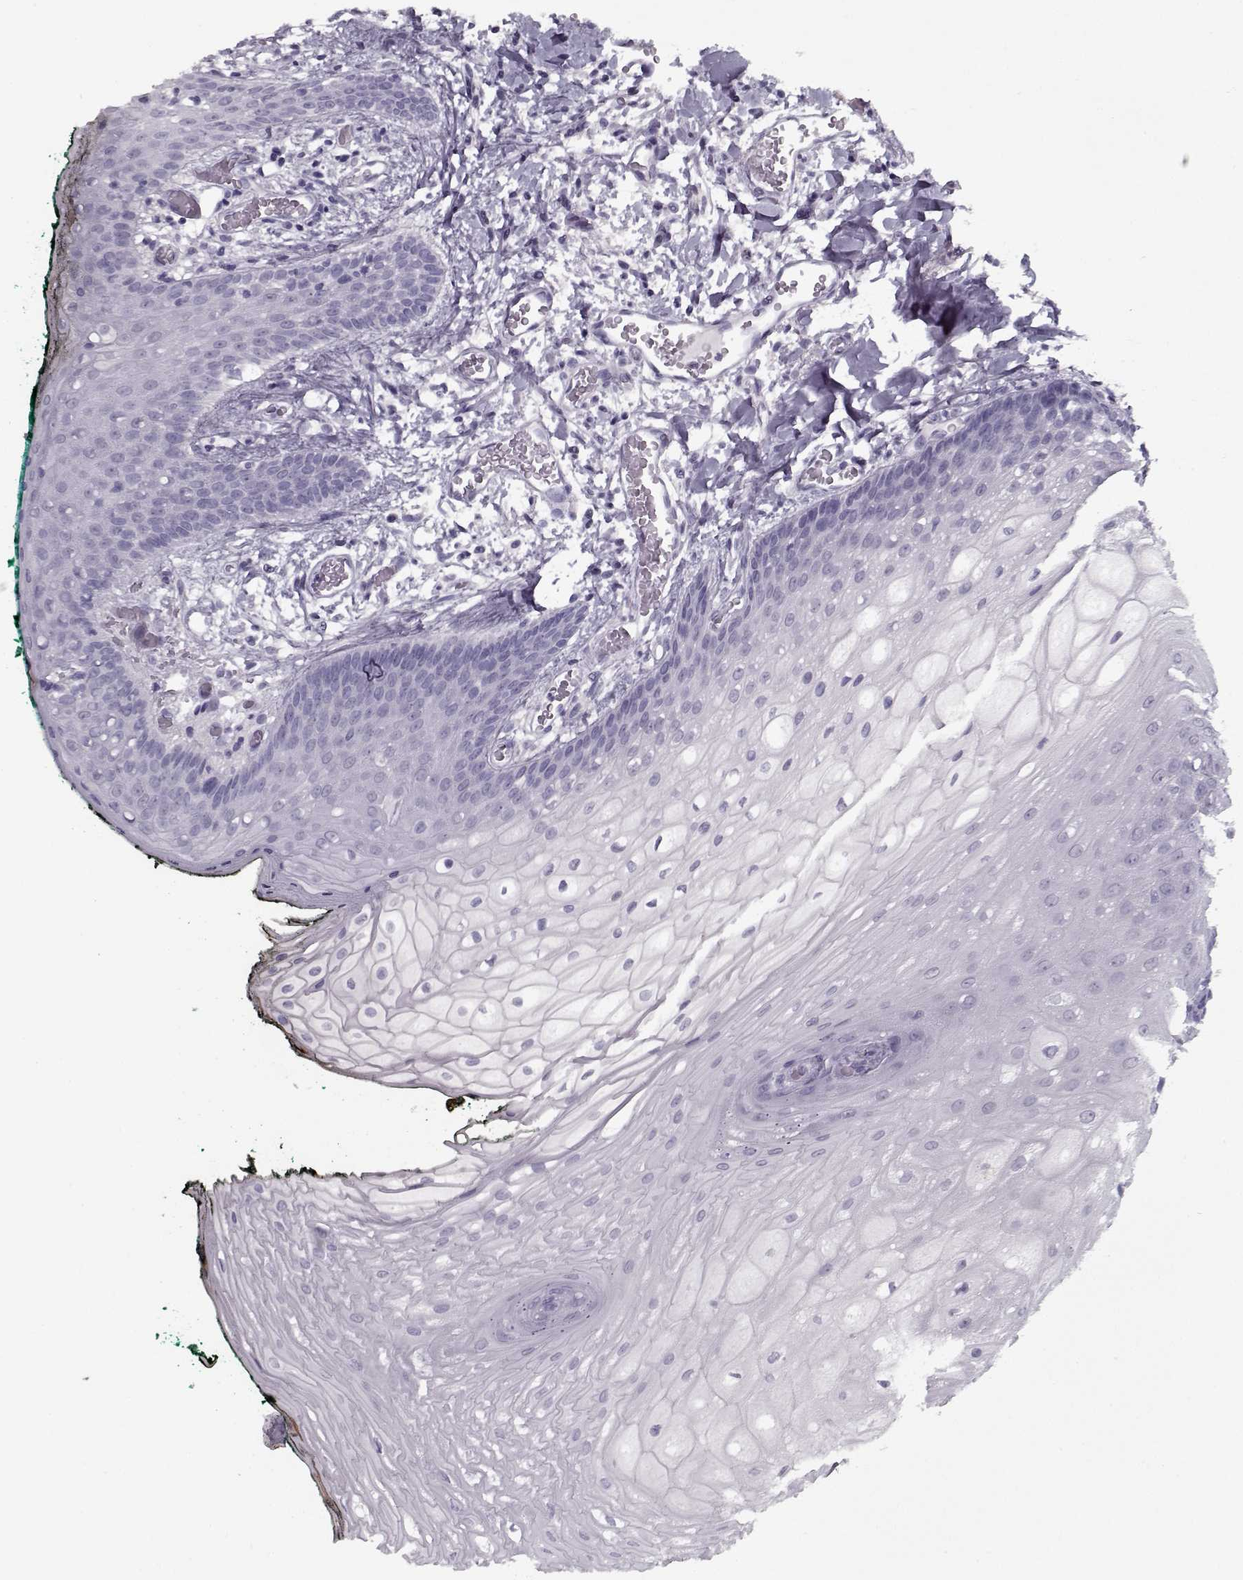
{"staining": {"intensity": "negative", "quantity": "none", "location": "none"}, "tissue": "oral mucosa", "cell_type": "Squamous epithelial cells", "image_type": "normal", "snomed": [{"axis": "morphology", "description": "Normal tissue, NOS"}, {"axis": "topography", "description": "Oral tissue"}, {"axis": "topography", "description": "Head-Neck"}], "caption": "Immunohistochemical staining of benign human oral mucosa reveals no significant staining in squamous epithelial cells. The staining was performed using DAB to visualize the protein expression in brown, while the nuclei were stained in blue with hematoxylin (Magnification: 20x).", "gene": "RNF32", "patient": {"sex": "female", "age": 68}}